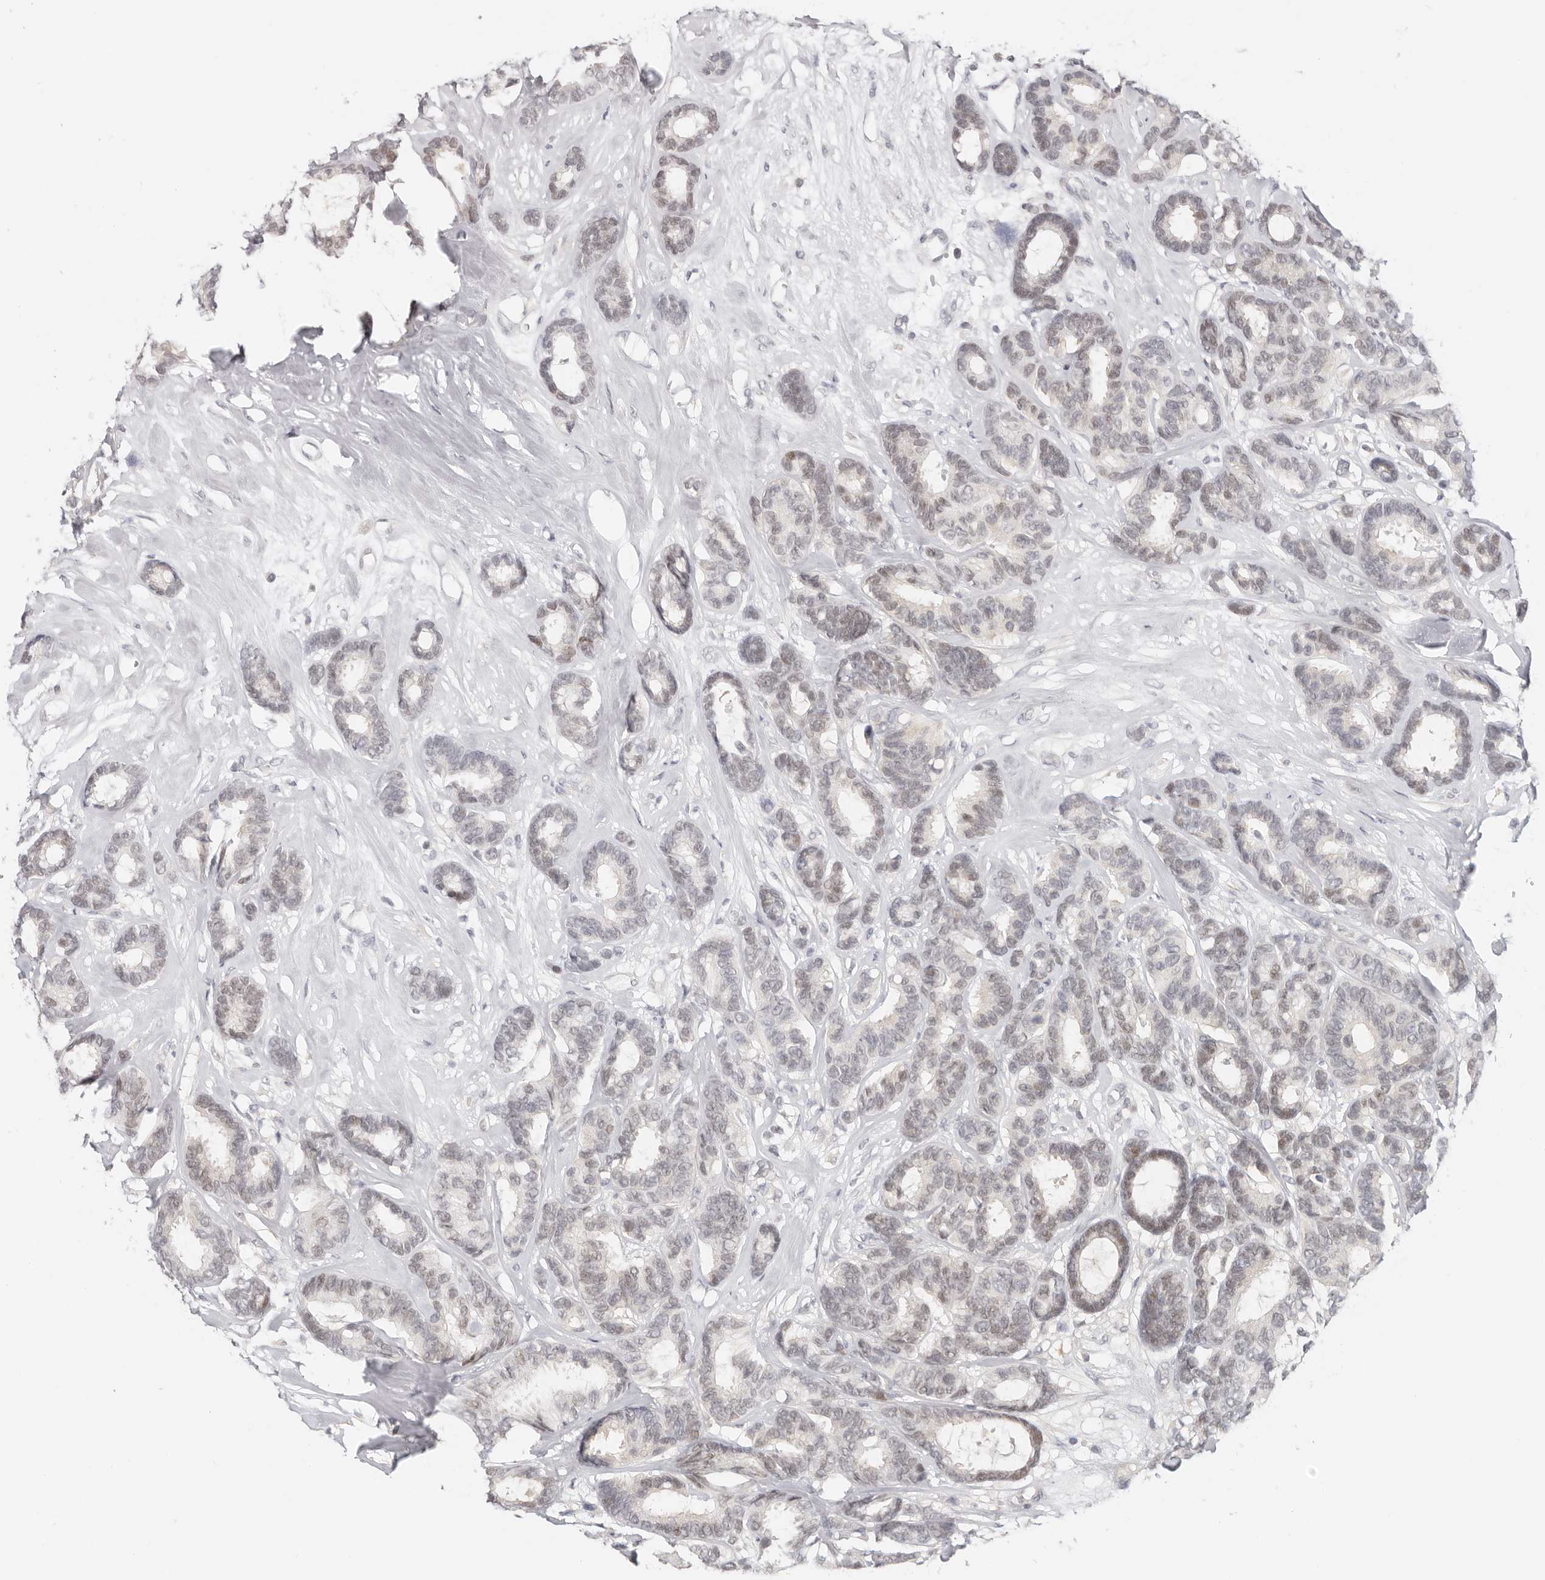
{"staining": {"intensity": "negative", "quantity": "none", "location": "none"}, "tissue": "breast cancer", "cell_type": "Tumor cells", "image_type": "cancer", "snomed": [{"axis": "morphology", "description": "Duct carcinoma"}, {"axis": "topography", "description": "Breast"}], "caption": "Tumor cells are negative for protein expression in human breast cancer (infiltrating ductal carcinoma).", "gene": "LARP7", "patient": {"sex": "female", "age": 87}}